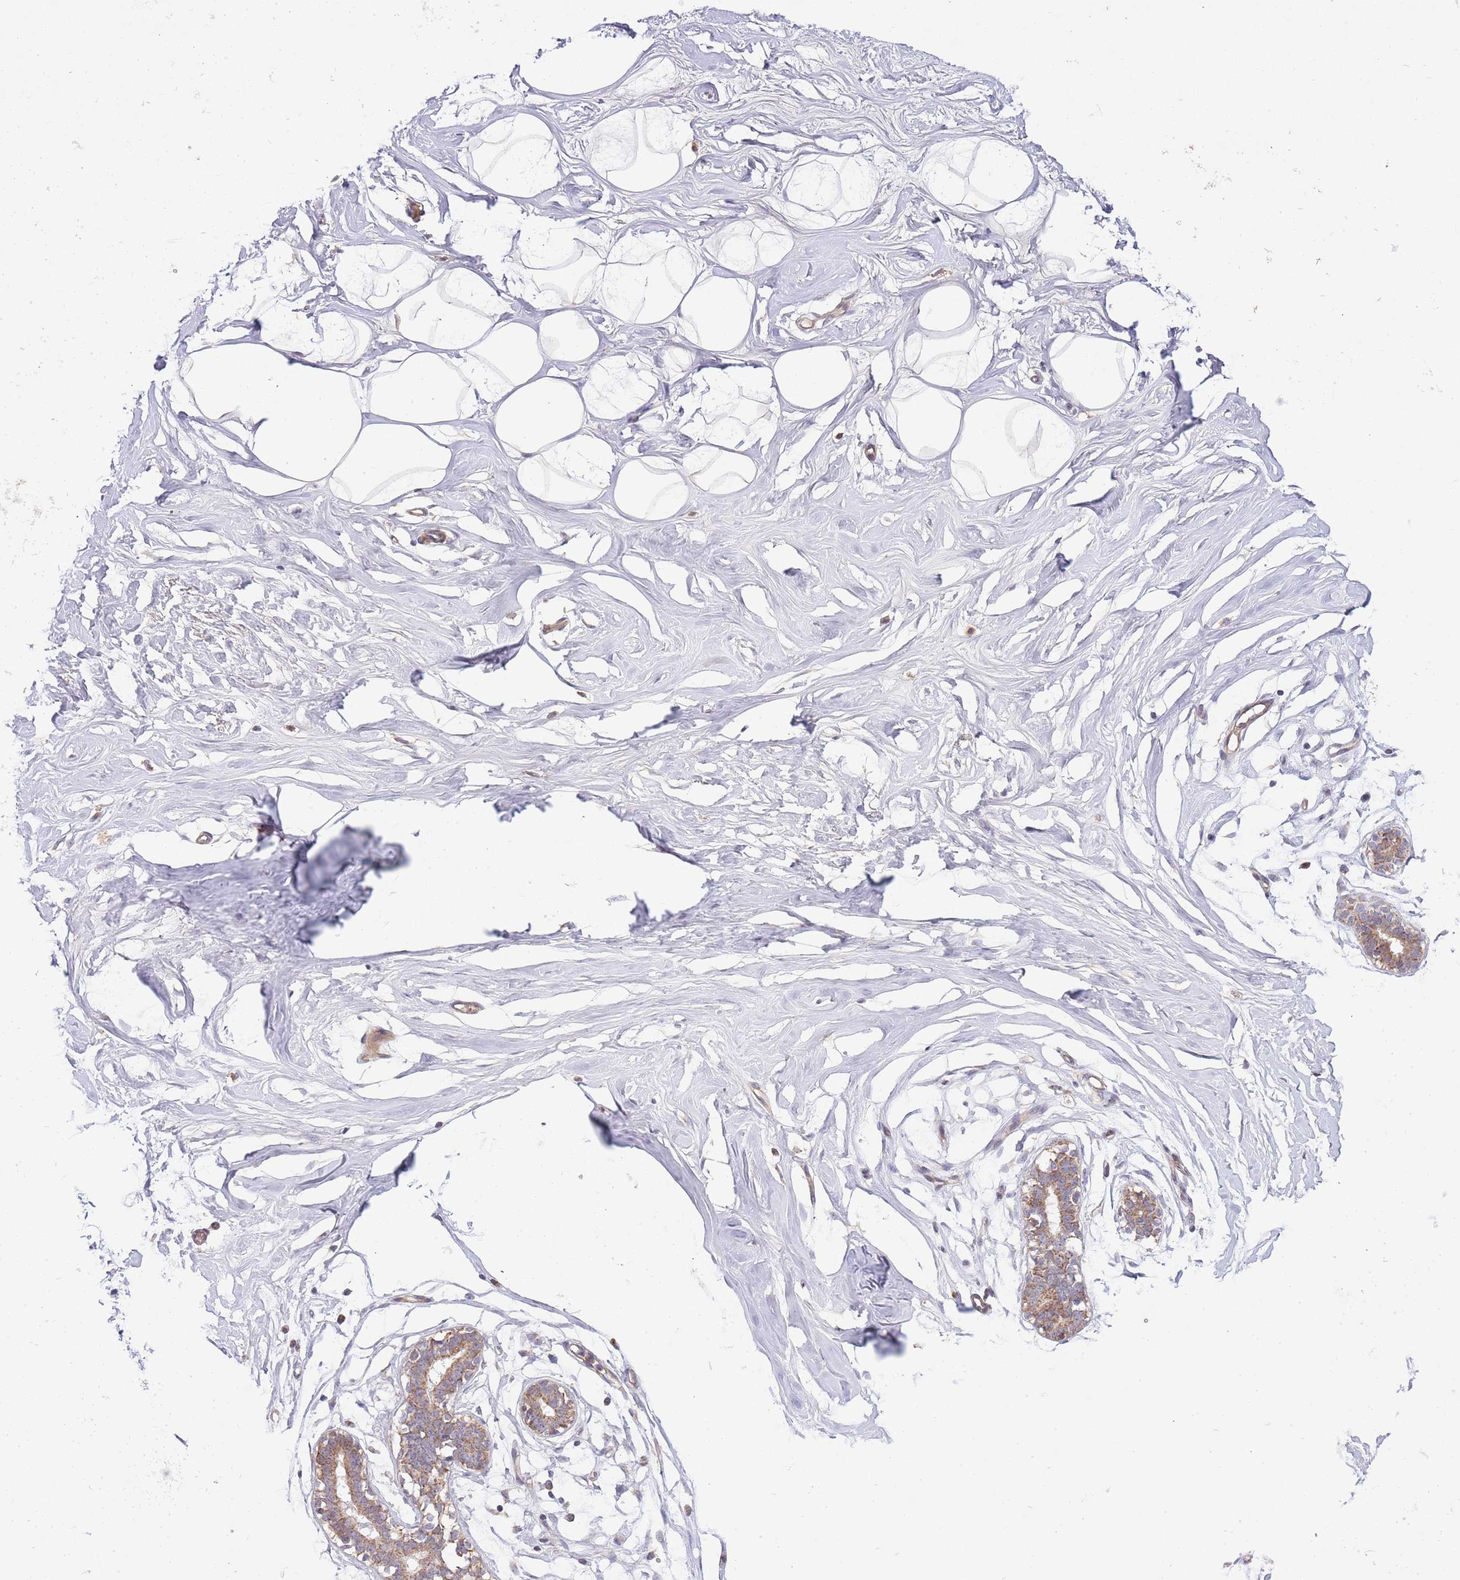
{"staining": {"intensity": "negative", "quantity": "none", "location": "none"}, "tissue": "breast", "cell_type": "Adipocytes", "image_type": "normal", "snomed": [{"axis": "morphology", "description": "Normal tissue, NOS"}, {"axis": "morphology", "description": "Adenoma, NOS"}, {"axis": "topography", "description": "Breast"}], "caption": "Immunohistochemistry (IHC) of benign breast demonstrates no expression in adipocytes.", "gene": "IVD", "patient": {"sex": "female", "age": 23}}